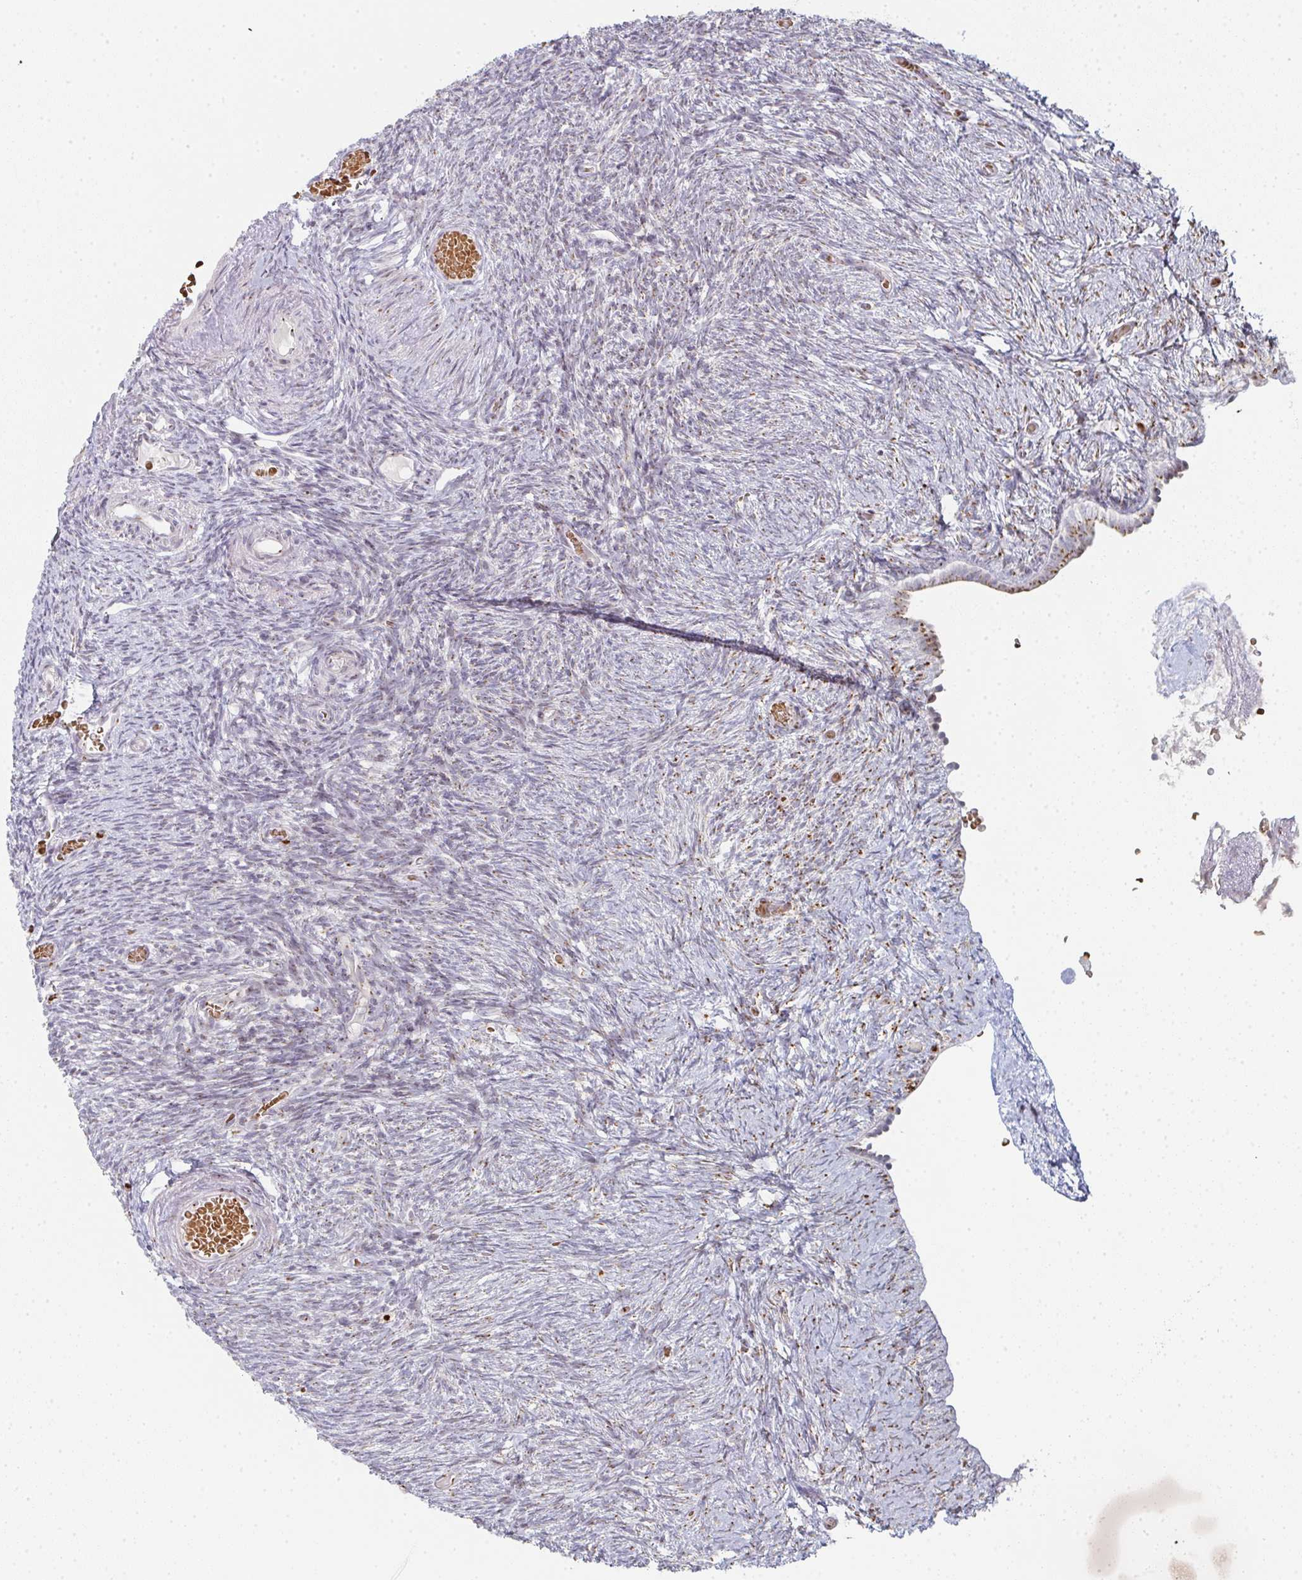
{"staining": {"intensity": "weak", "quantity": ">75%", "location": "cytoplasmic/membranous"}, "tissue": "ovary", "cell_type": "Follicle cells", "image_type": "normal", "snomed": [{"axis": "morphology", "description": "Normal tissue, NOS"}, {"axis": "topography", "description": "Ovary"}], "caption": "This is a photomicrograph of IHC staining of benign ovary, which shows weak expression in the cytoplasmic/membranous of follicle cells.", "gene": "ZNF526", "patient": {"sex": "female", "age": 39}}